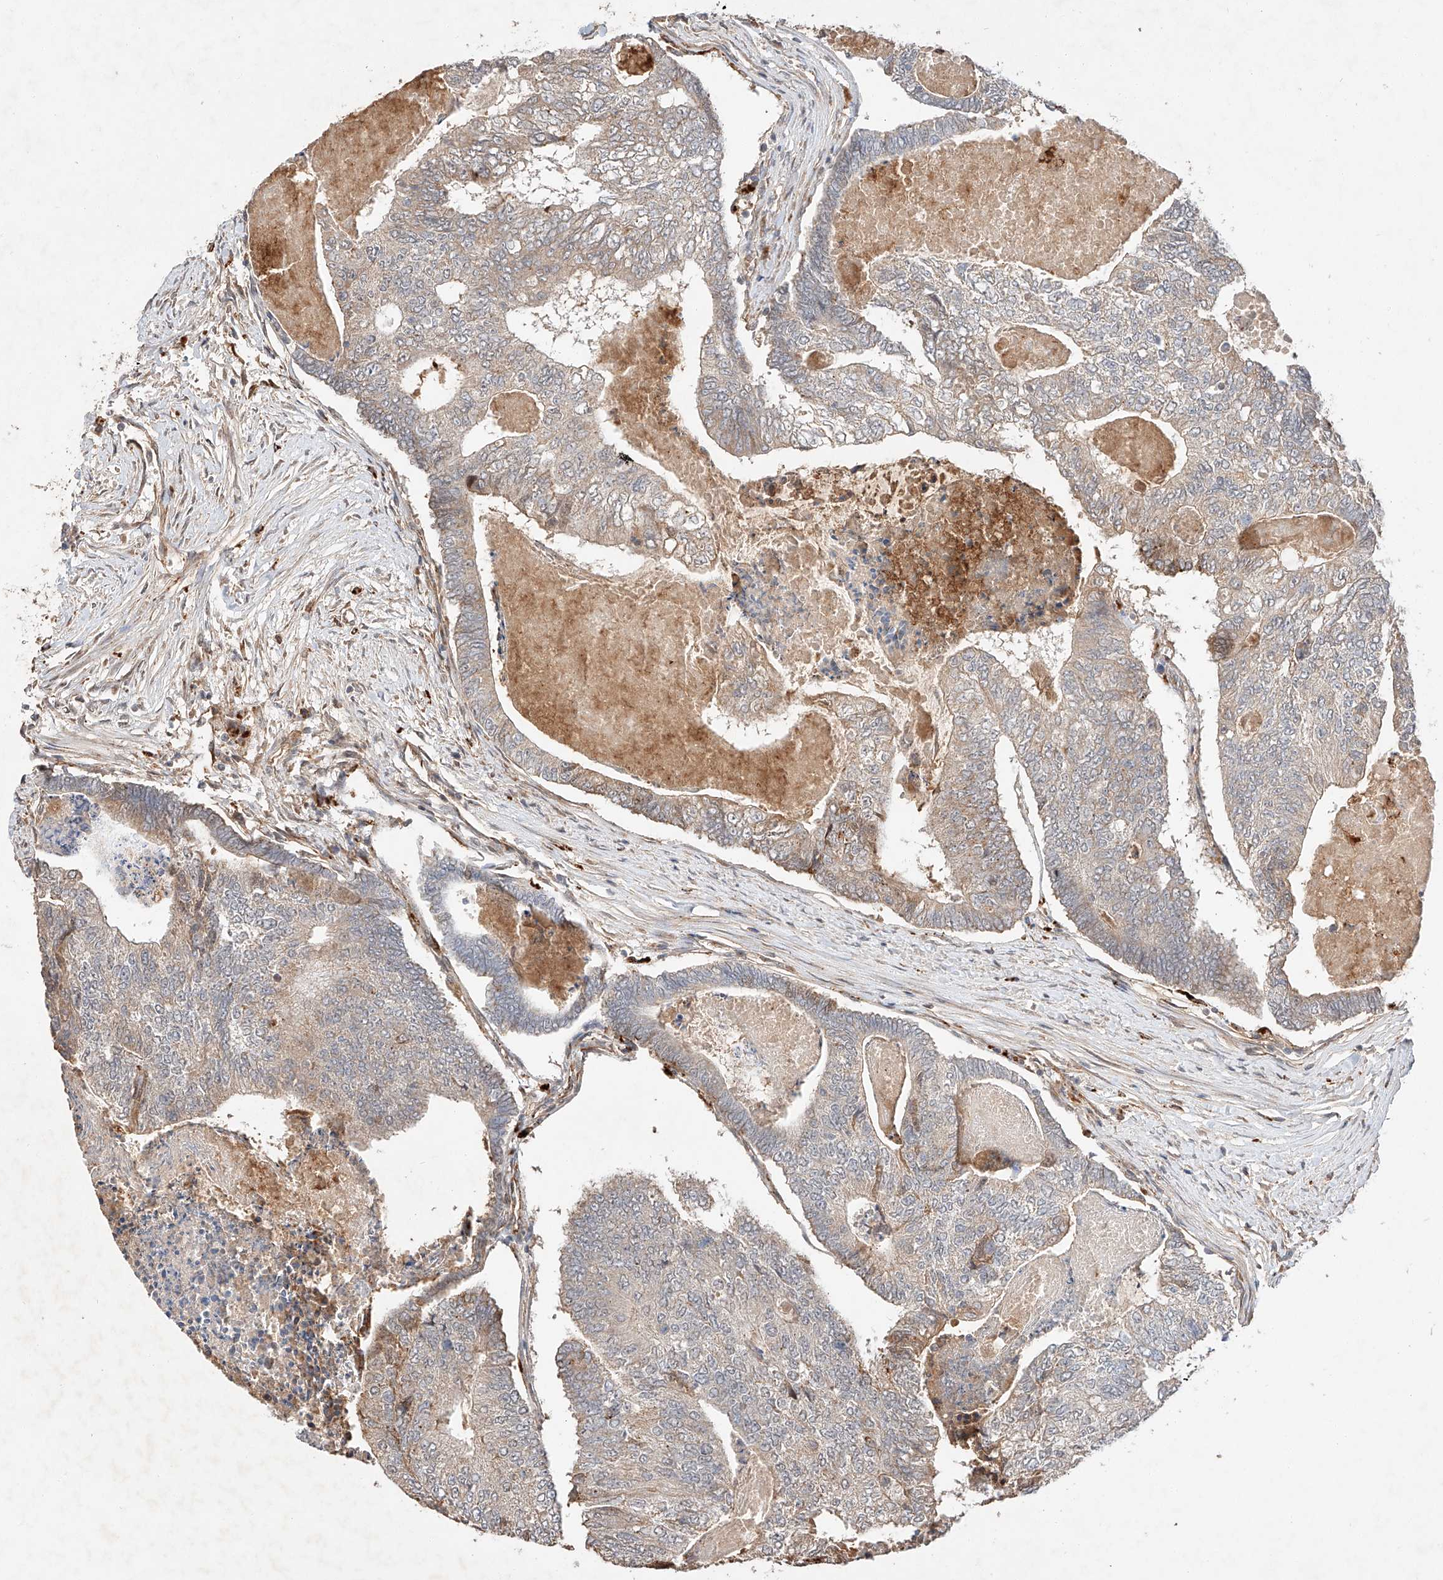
{"staining": {"intensity": "weak", "quantity": "25%-75%", "location": "cytoplasmic/membranous"}, "tissue": "colorectal cancer", "cell_type": "Tumor cells", "image_type": "cancer", "snomed": [{"axis": "morphology", "description": "Adenocarcinoma, NOS"}, {"axis": "topography", "description": "Colon"}], "caption": "Immunohistochemistry histopathology image of neoplastic tissue: human adenocarcinoma (colorectal) stained using IHC demonstrates low levels of weak protein expression localized specifically in the cytoplasmic/membranous of tumor cells, appearing as a cytoplasmic/membranous brown color.", "gene": "SUSD6", "patient": {"sex": "female", "age": 67}}